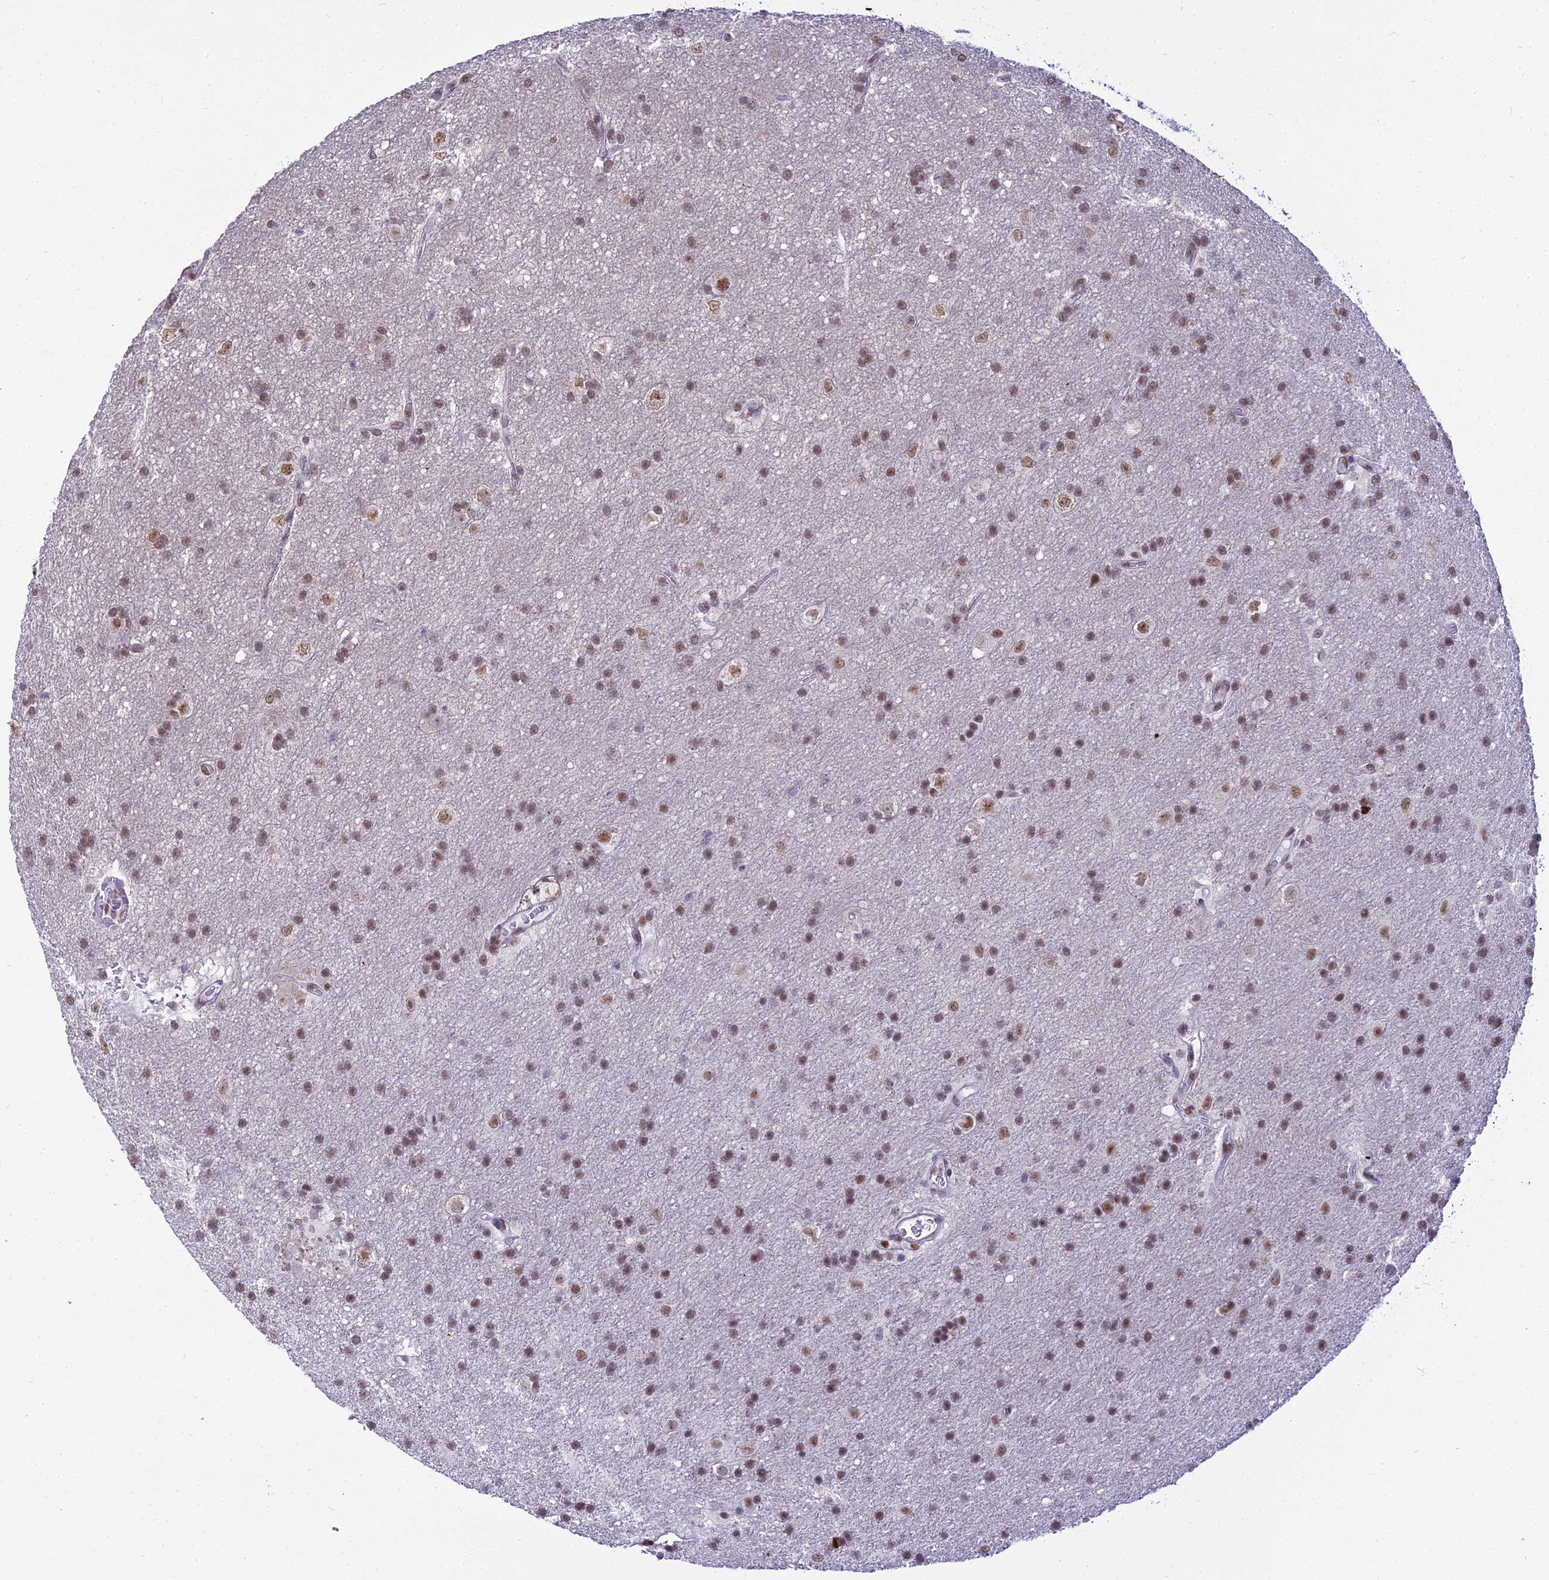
{"staining": {"intensity": "moderate", "quantity": ">75%", "location": "nuclear"}, "tissue": "glioma", "cell_type": "Tumor cells", "image_type": "cancer", "snomed": [{"axis": "morphology", "description": "Glioma, malignant, Low grade"}, {"axis": "topography", "description": "Brain"}], "caption": "Tumor cells reveal medium levels of moderate nuclear staining in about >75% of cells in human glioma.", "gene": "RBM12", "patient": {"sex": "male", "age": 66}}